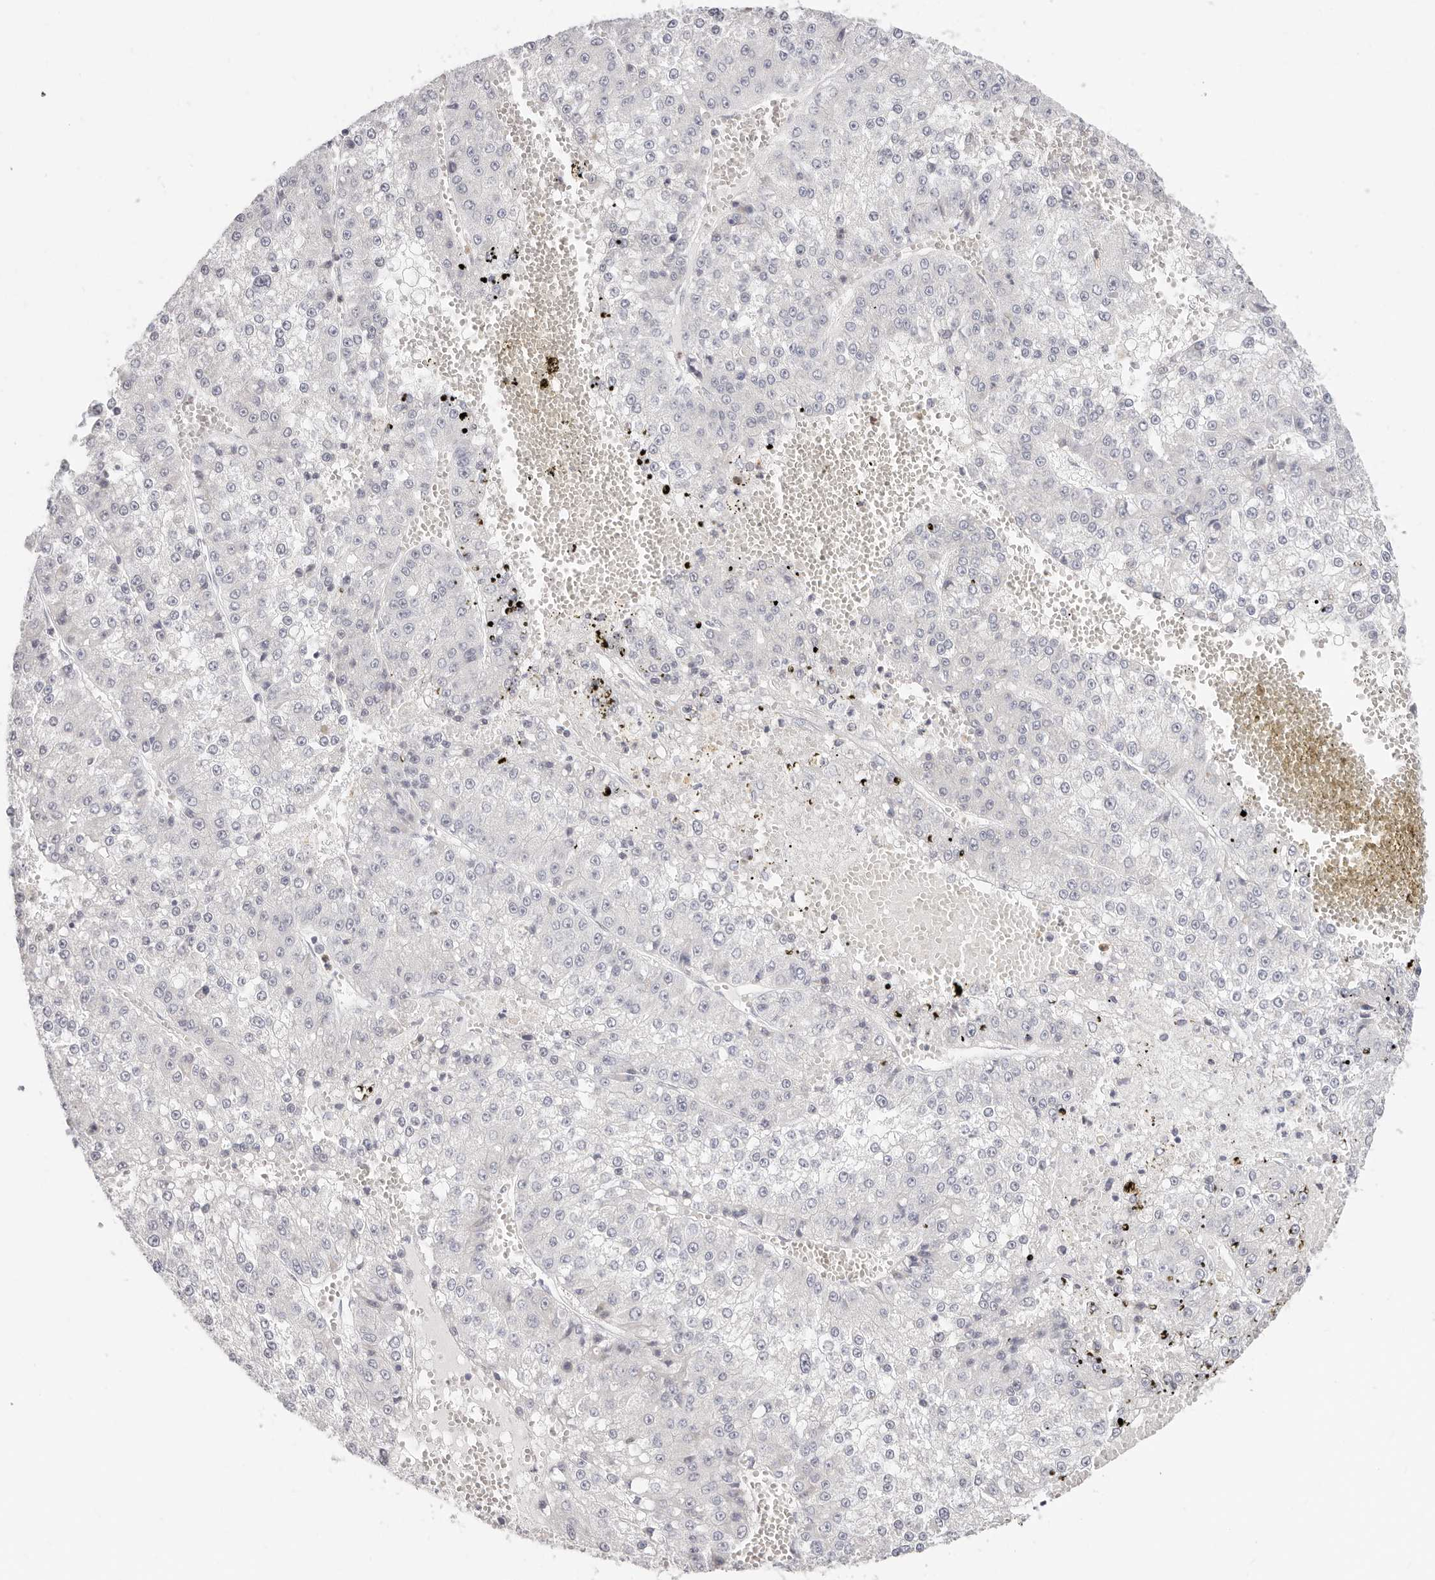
{"staining": {"intensity": "negative", "quantity": "none", "location": "none"}, "tissue": "liver cancer", "cell_type": "Tumor cells", "image_type": "cancer", "snomed": [{"axis": "morphology", "description": "Carcinoma, Hepatocellular, NOS"}, {"axis": "topography", "description": "Liver"}], "caption": "This image is of liver hepatocellular carcinoma stained with immunohistochemistry (IHC) to label a protein in brown with the nuclei are counter-stained blue. There is no positivity in tumor cells.", "gene": "ASCL1", "patient": {"sex": "female", "age": 73}}